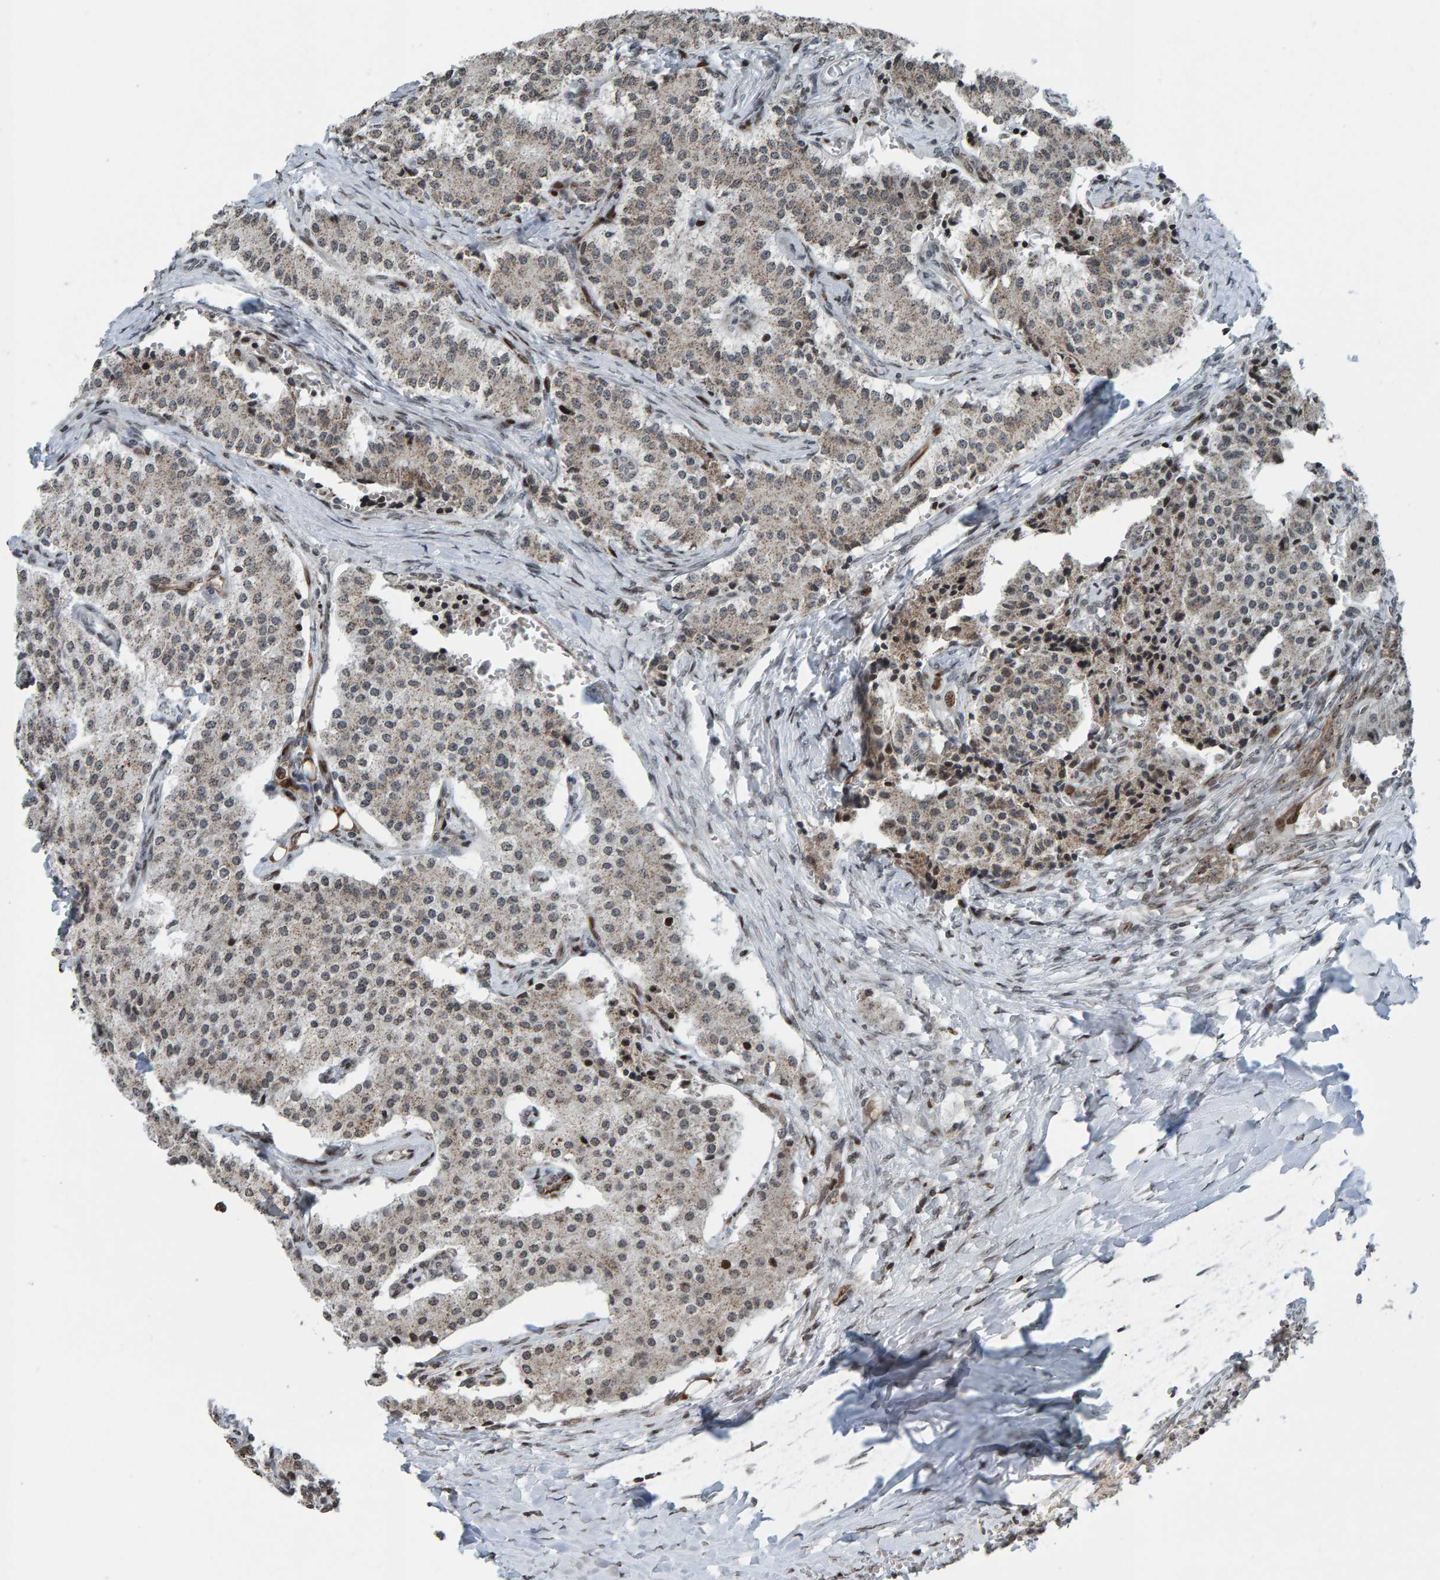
{"staining": {"intensity": "weak", "quantity": ">75%", "location": "cytoplasmic/membranous,nuclear"}, "tissue": "carcinoid", "cell_type": "Tumor cells", "image_type": "cancer", "snomed": [{"axis": "morphology", "description": "Carcinoid, malignant, NOS"}, {"axis": "topography", "description": "Colon"}], "caption": "A micrograph of human malignant carcinoid stained for a protein shows weak cytoplasmic/membranous and nuclear brown staining in tumor cells.", "gene": "ZNF366", "patient": {"sex": "female", "age": 52}}